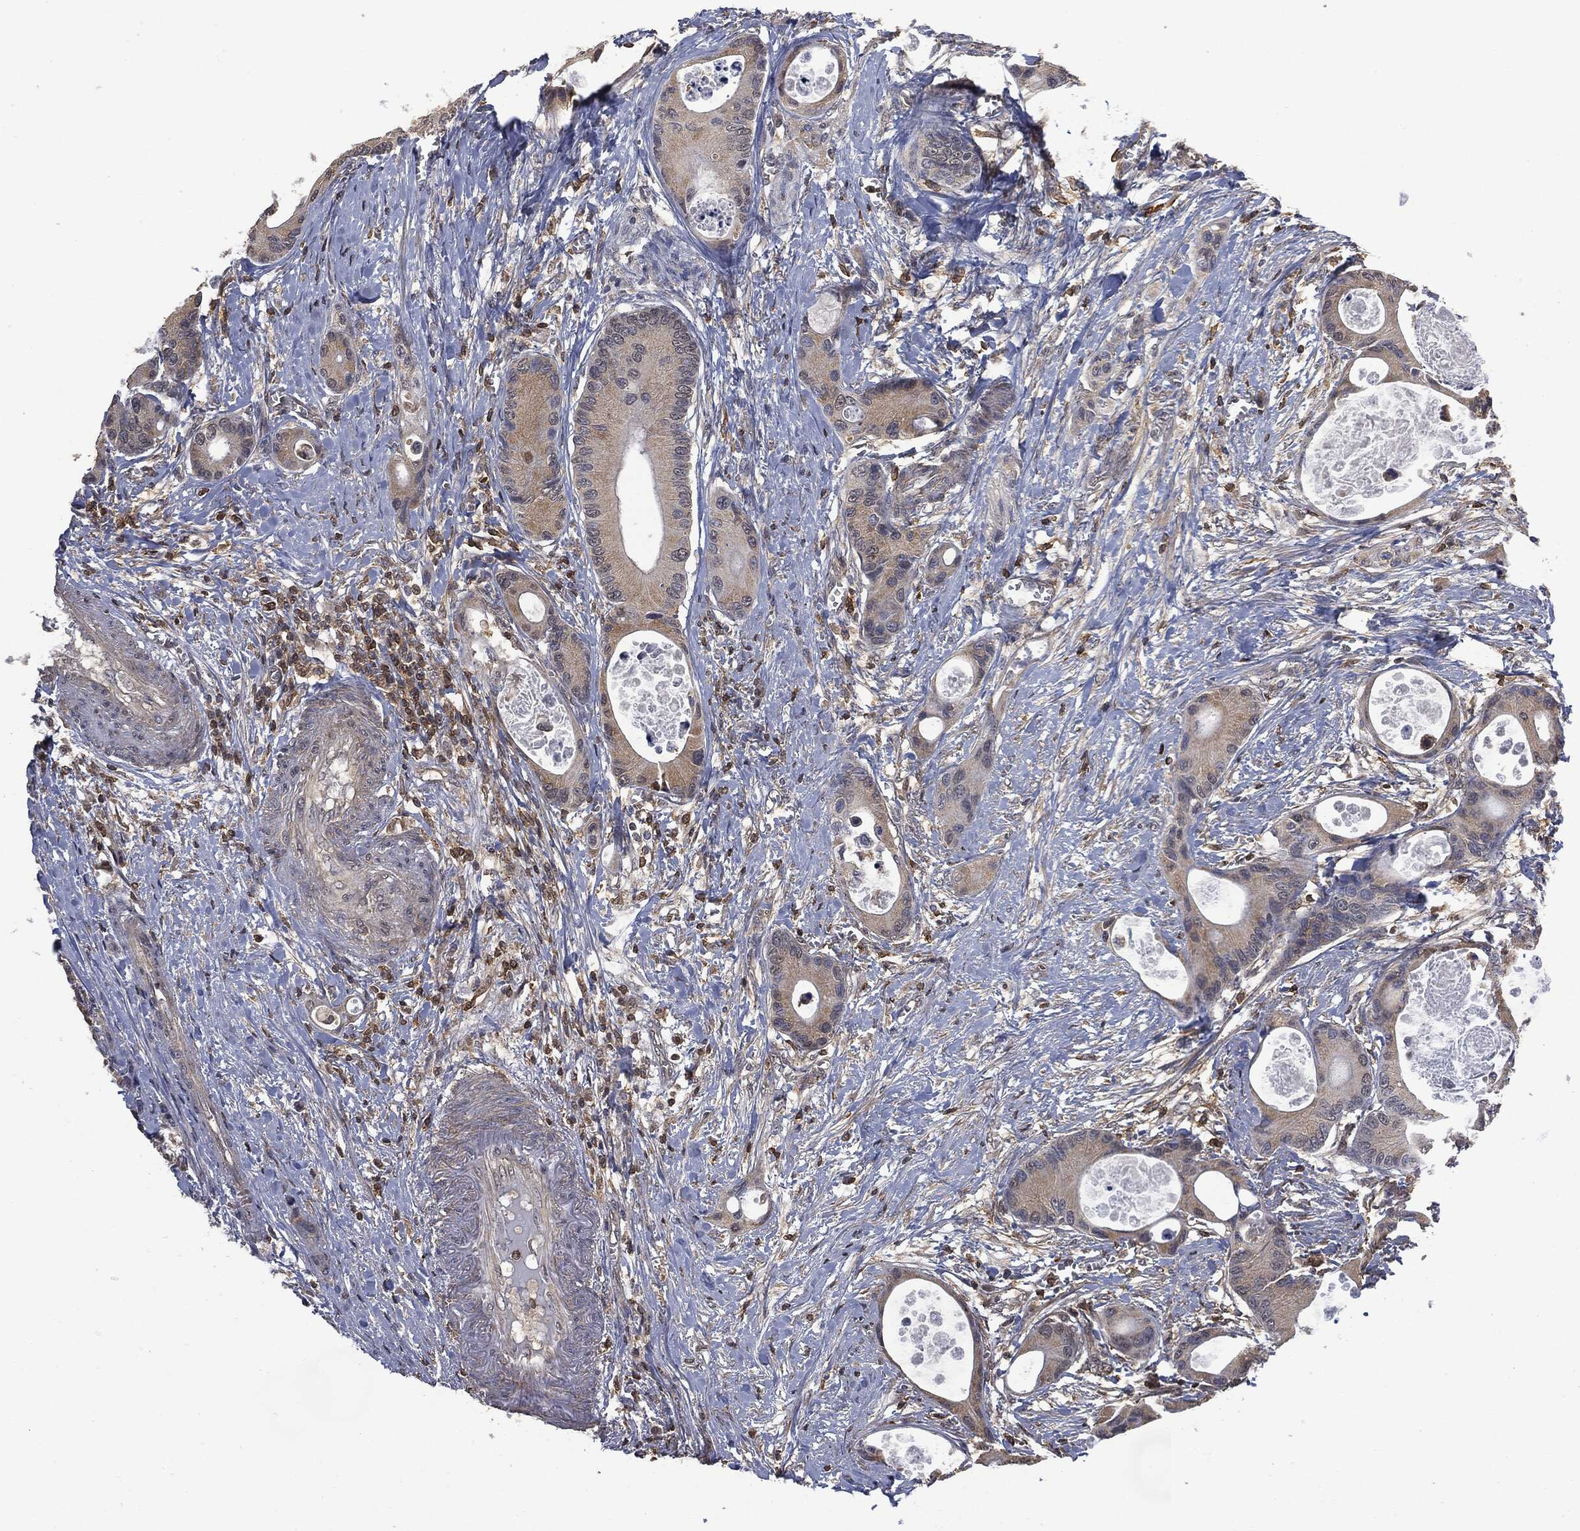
{"staining": {"intensity": "weak", "quantity": "<25%", "location": "cytoplasmic/membranous"}, "tissue": "colorectal cancer", "cell_type": "Tumor cells", "image_type": "cancer", "snomed": [{"axis": "morphology", "description": "Adenocarcinoma, NOS"}, {"axis": "topography", "description": "Colon"}], "caption": "Photomicrograph shows no significant protein staining in tumor cells of colorectal adenocarcinoma.", "gene": "PSMB10", "patient": {"sex": "female", "age": 78}}